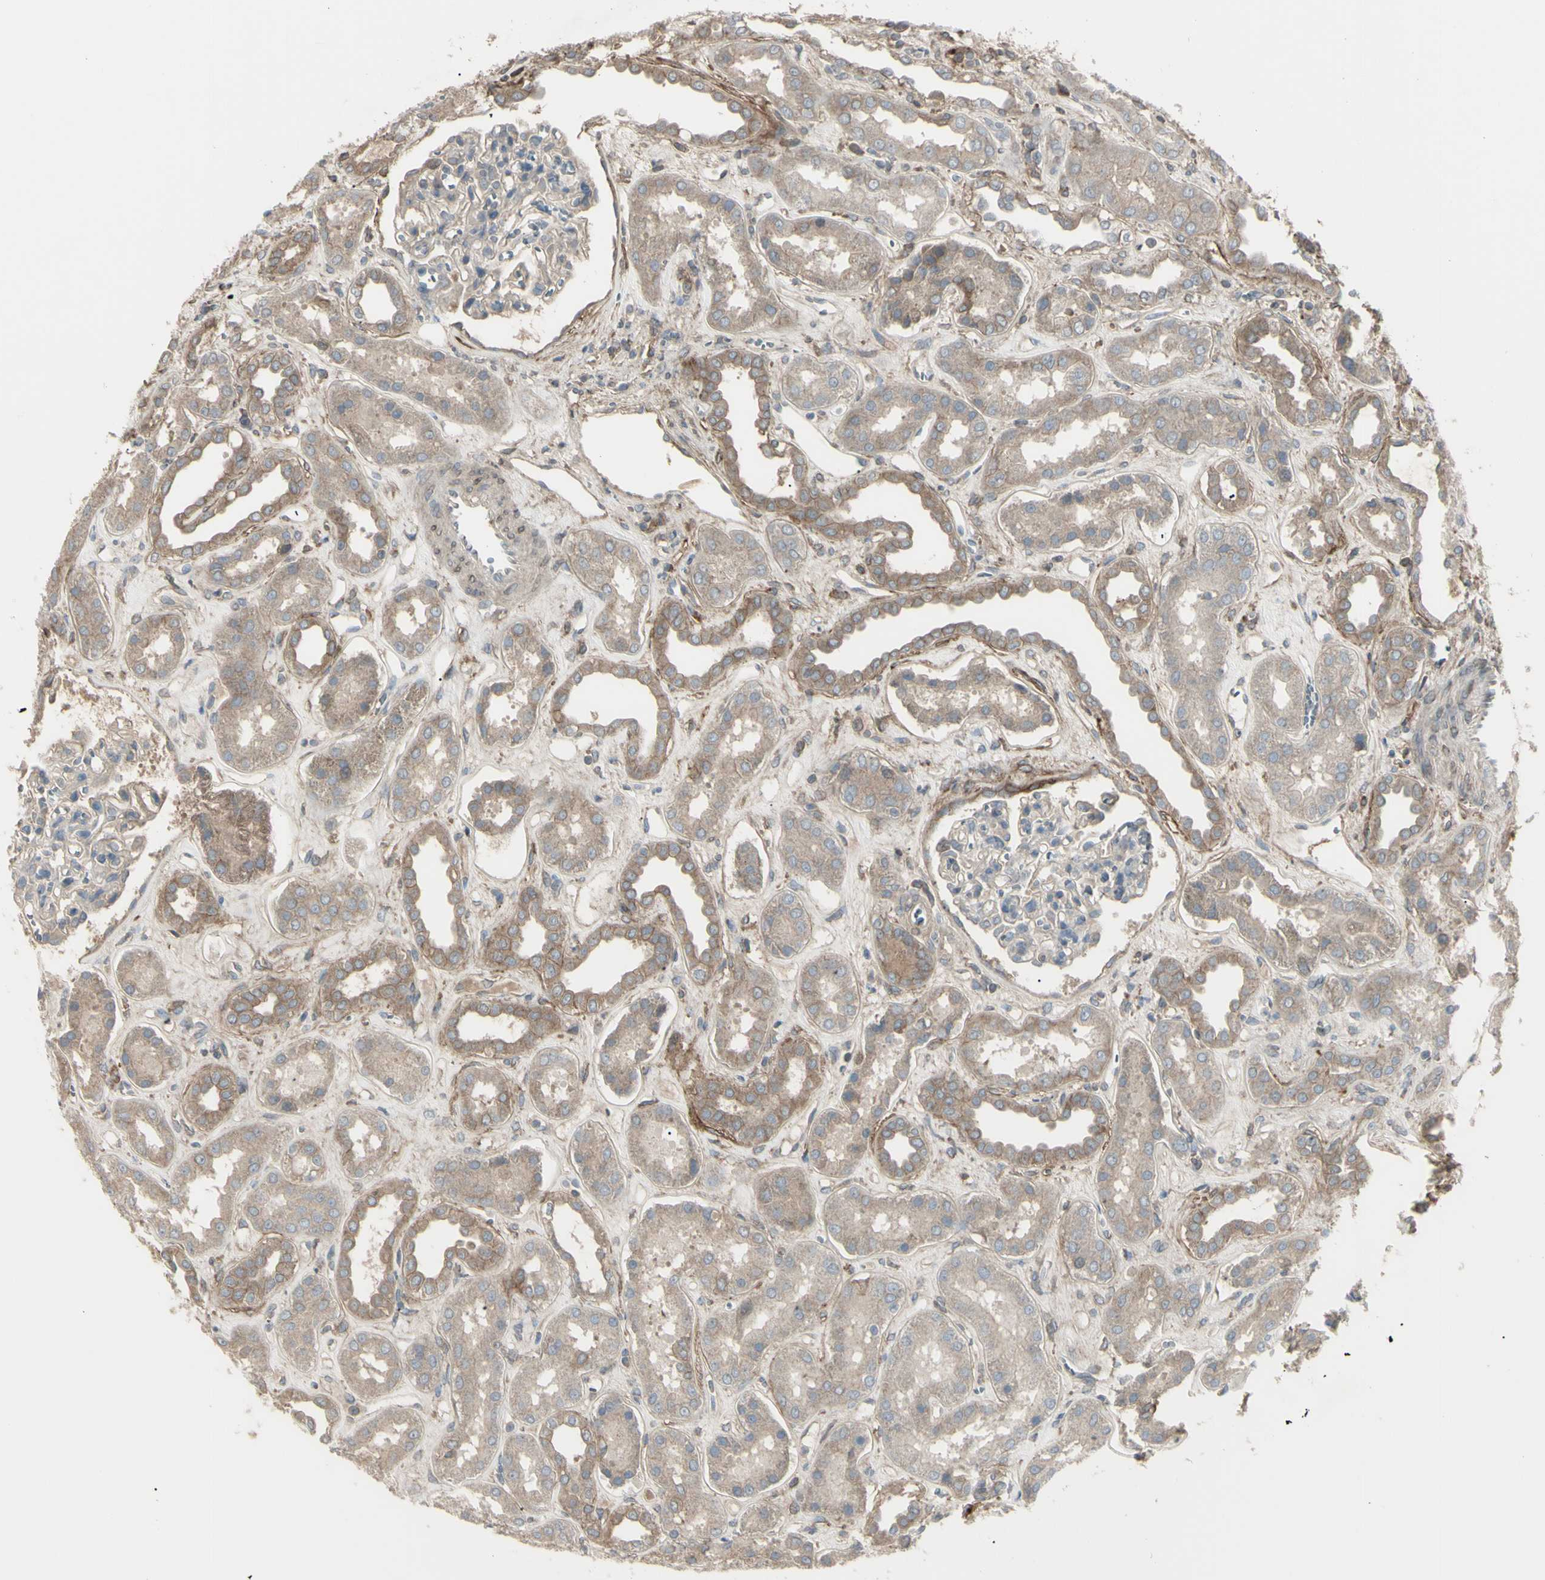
{"staining": {"intensity": "weak", "quantity": "<25%", "location": "cytoplasmic/membranous"}, "tissue": "kidney", "cell_type": "Cells in glomeruli", "image_type": "normal", "snomed": [{"axis": "morphology", "description": "Normal tissue, NOS"}, {"axis": "topography", "description": "Kidney"}], "caption": "Human kidney stained for a protein using immunohistochemistry (IHC) exhibits no expression in cells in glomeruli.", "gene": "CD276", "patient": {"sex": "male", "age": 59}}